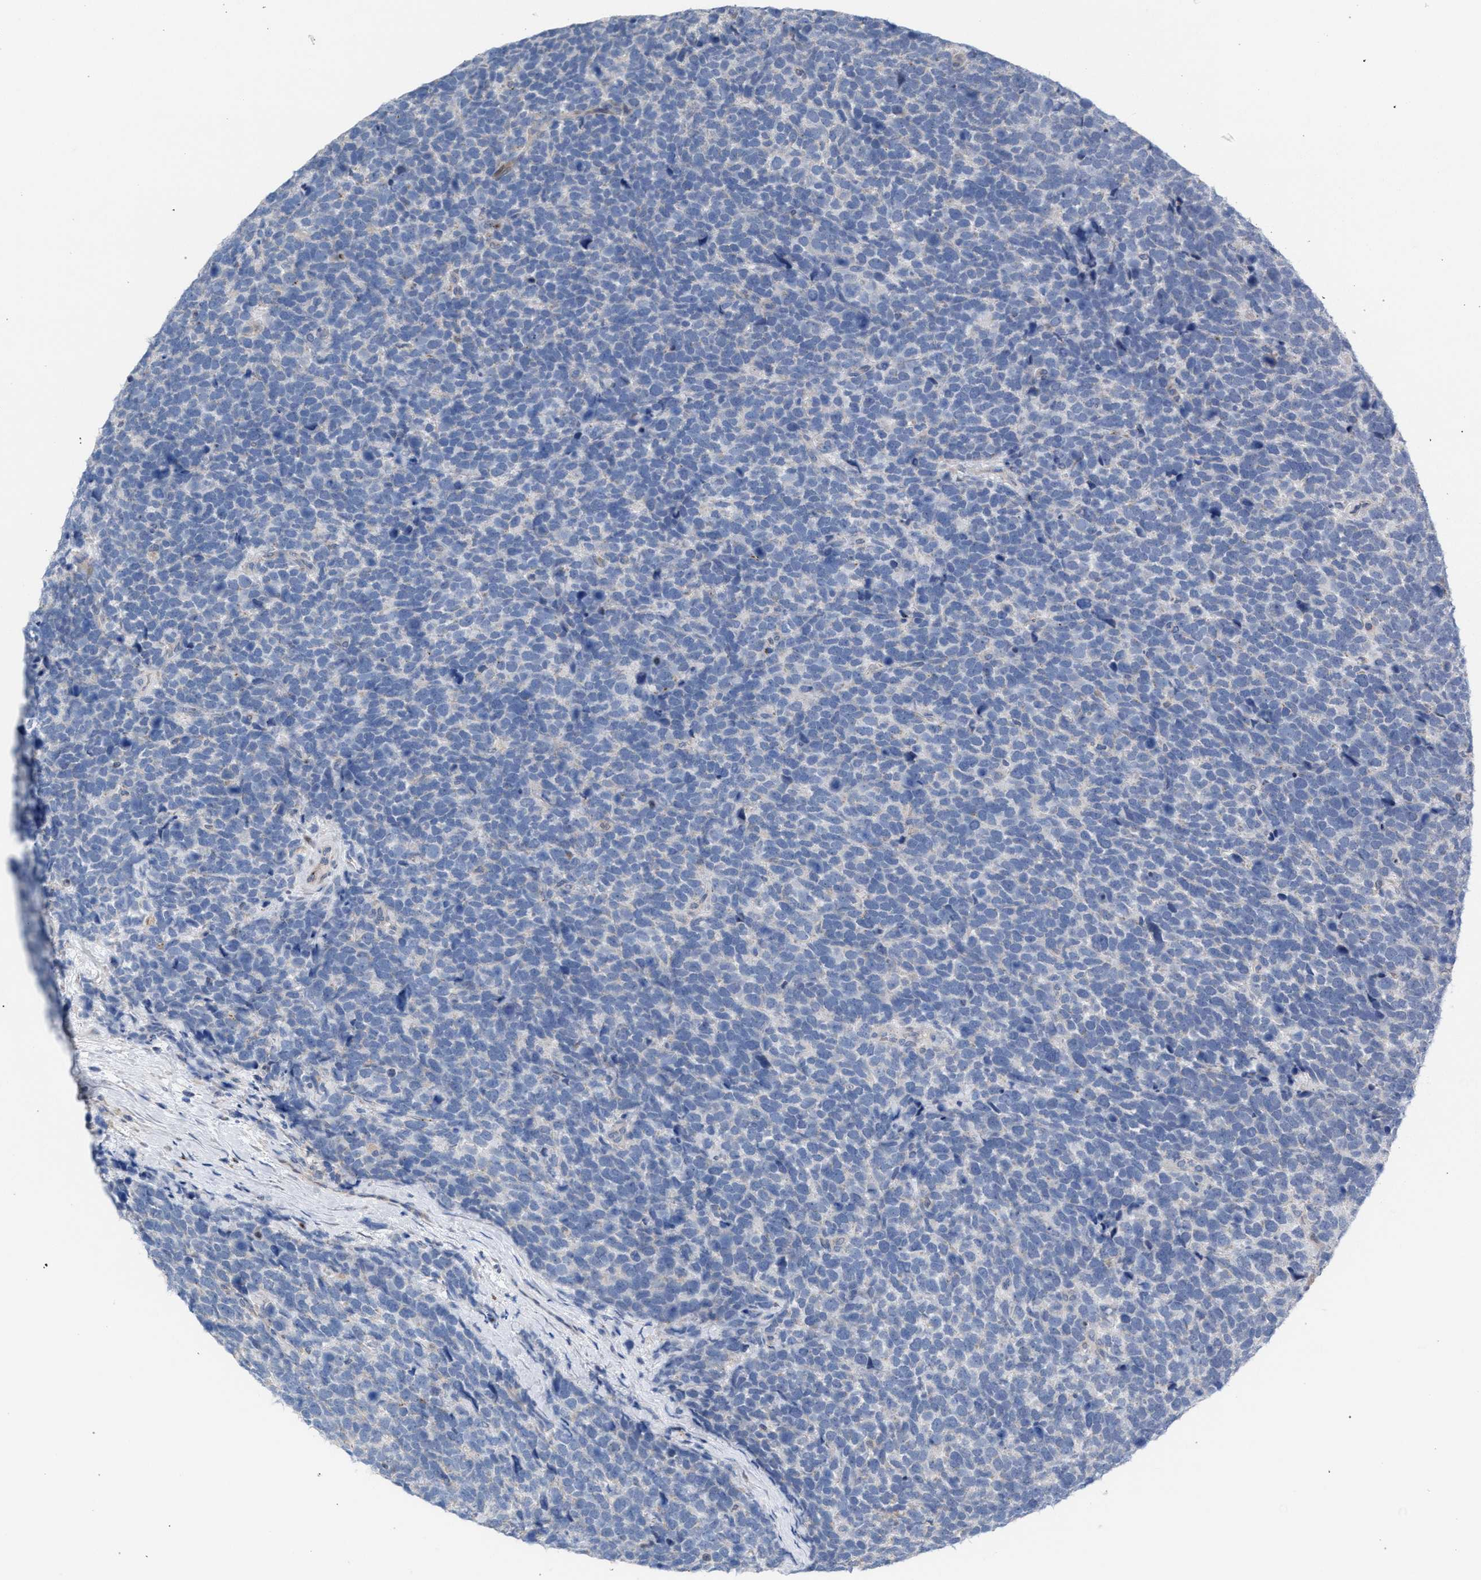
{"staining": {"intensity": "negative", "quantity": "none", "location": "none"}, "tissue": "urothelial cancer", "cell_type": "Tumor cells", "image_type": "cancer", "snomed": [{"axis": "morphology", "description": "Urothelial carcinoma, High grade"}, {"axis": "topography", "description": "Urinary bladder"}], "caption": "Immunohistochemical staining of human urothelial cancer reveals no significant expression in tumor cells.", "gene": "RNF135", "patient": {"sex": "female", "age": 82}}